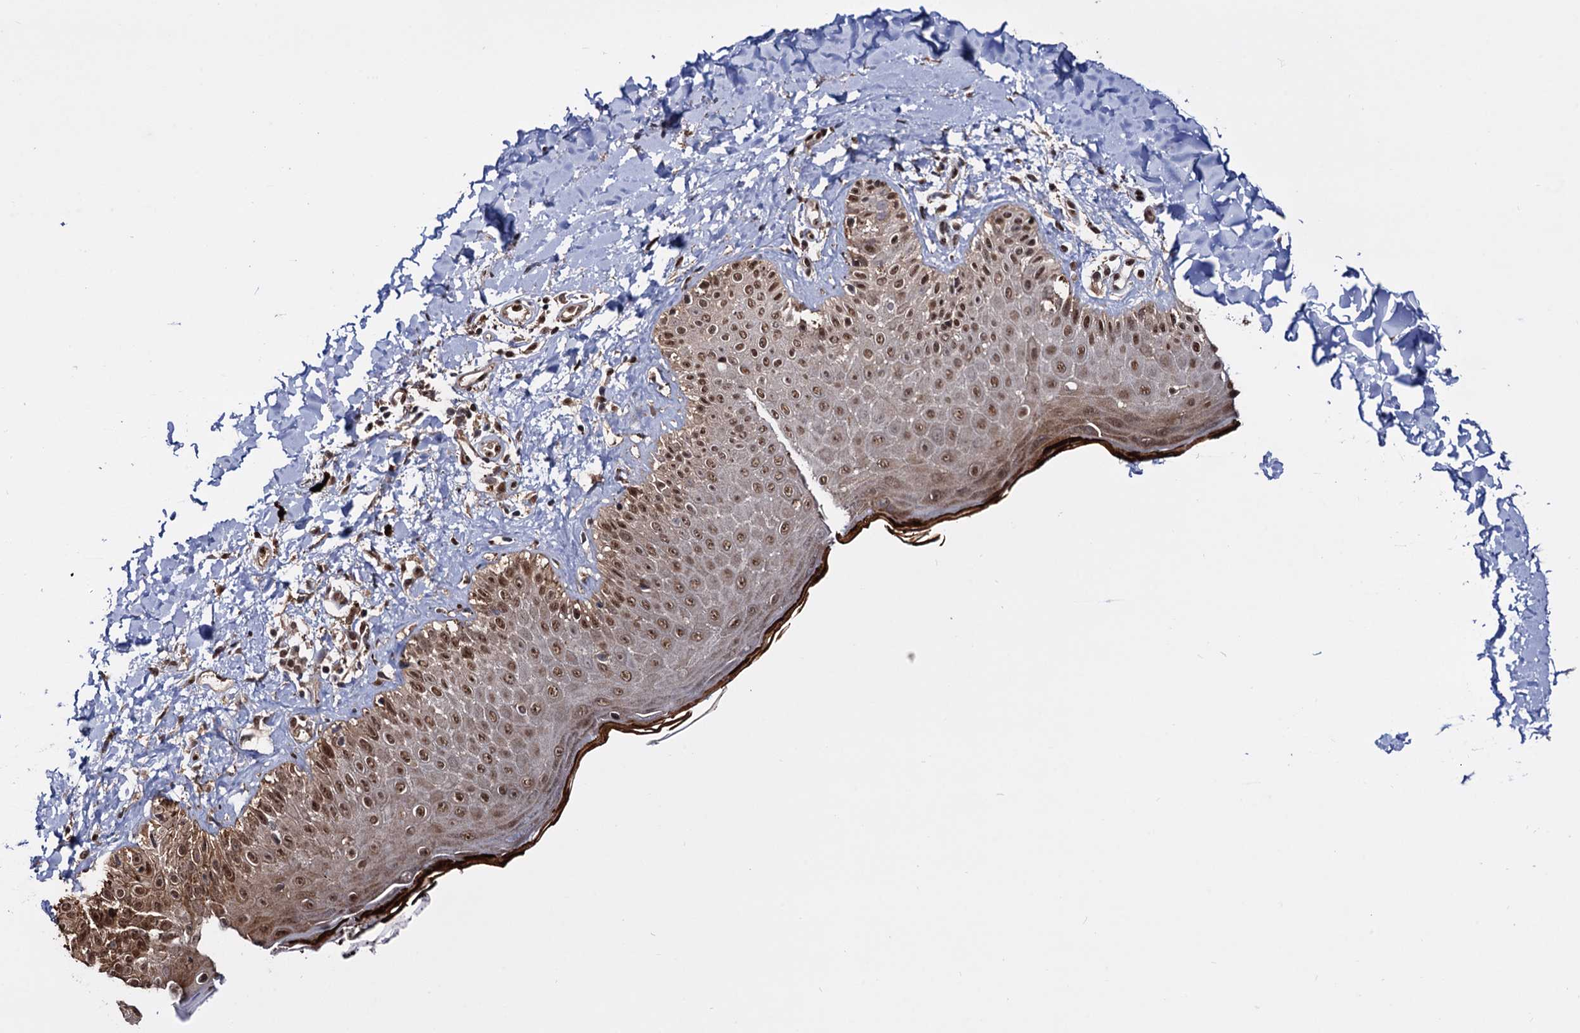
{"staining": {"intensity": "moderate", "quantity": ">75%", "location": "cytoplasmic/membranous,nuclear"}, "tissue": "skin", "cell_type": "Fibroblasts", "image_type": "normal", "snomed": [{"axis": "morphology", "description": "Normal tissue, NOS"}, {"axis": "topography", "description": "Skin"}], "caption": "A high-resolution micrograph shows immunohistochemistry (IHC) staining of benign skin, which shows moderate cytoplasmic/membranous,nuclear expression in approximately >75% of fibroblasts.", "gene": "PIGB", "patient": {"sex": "male", "age": 52}}